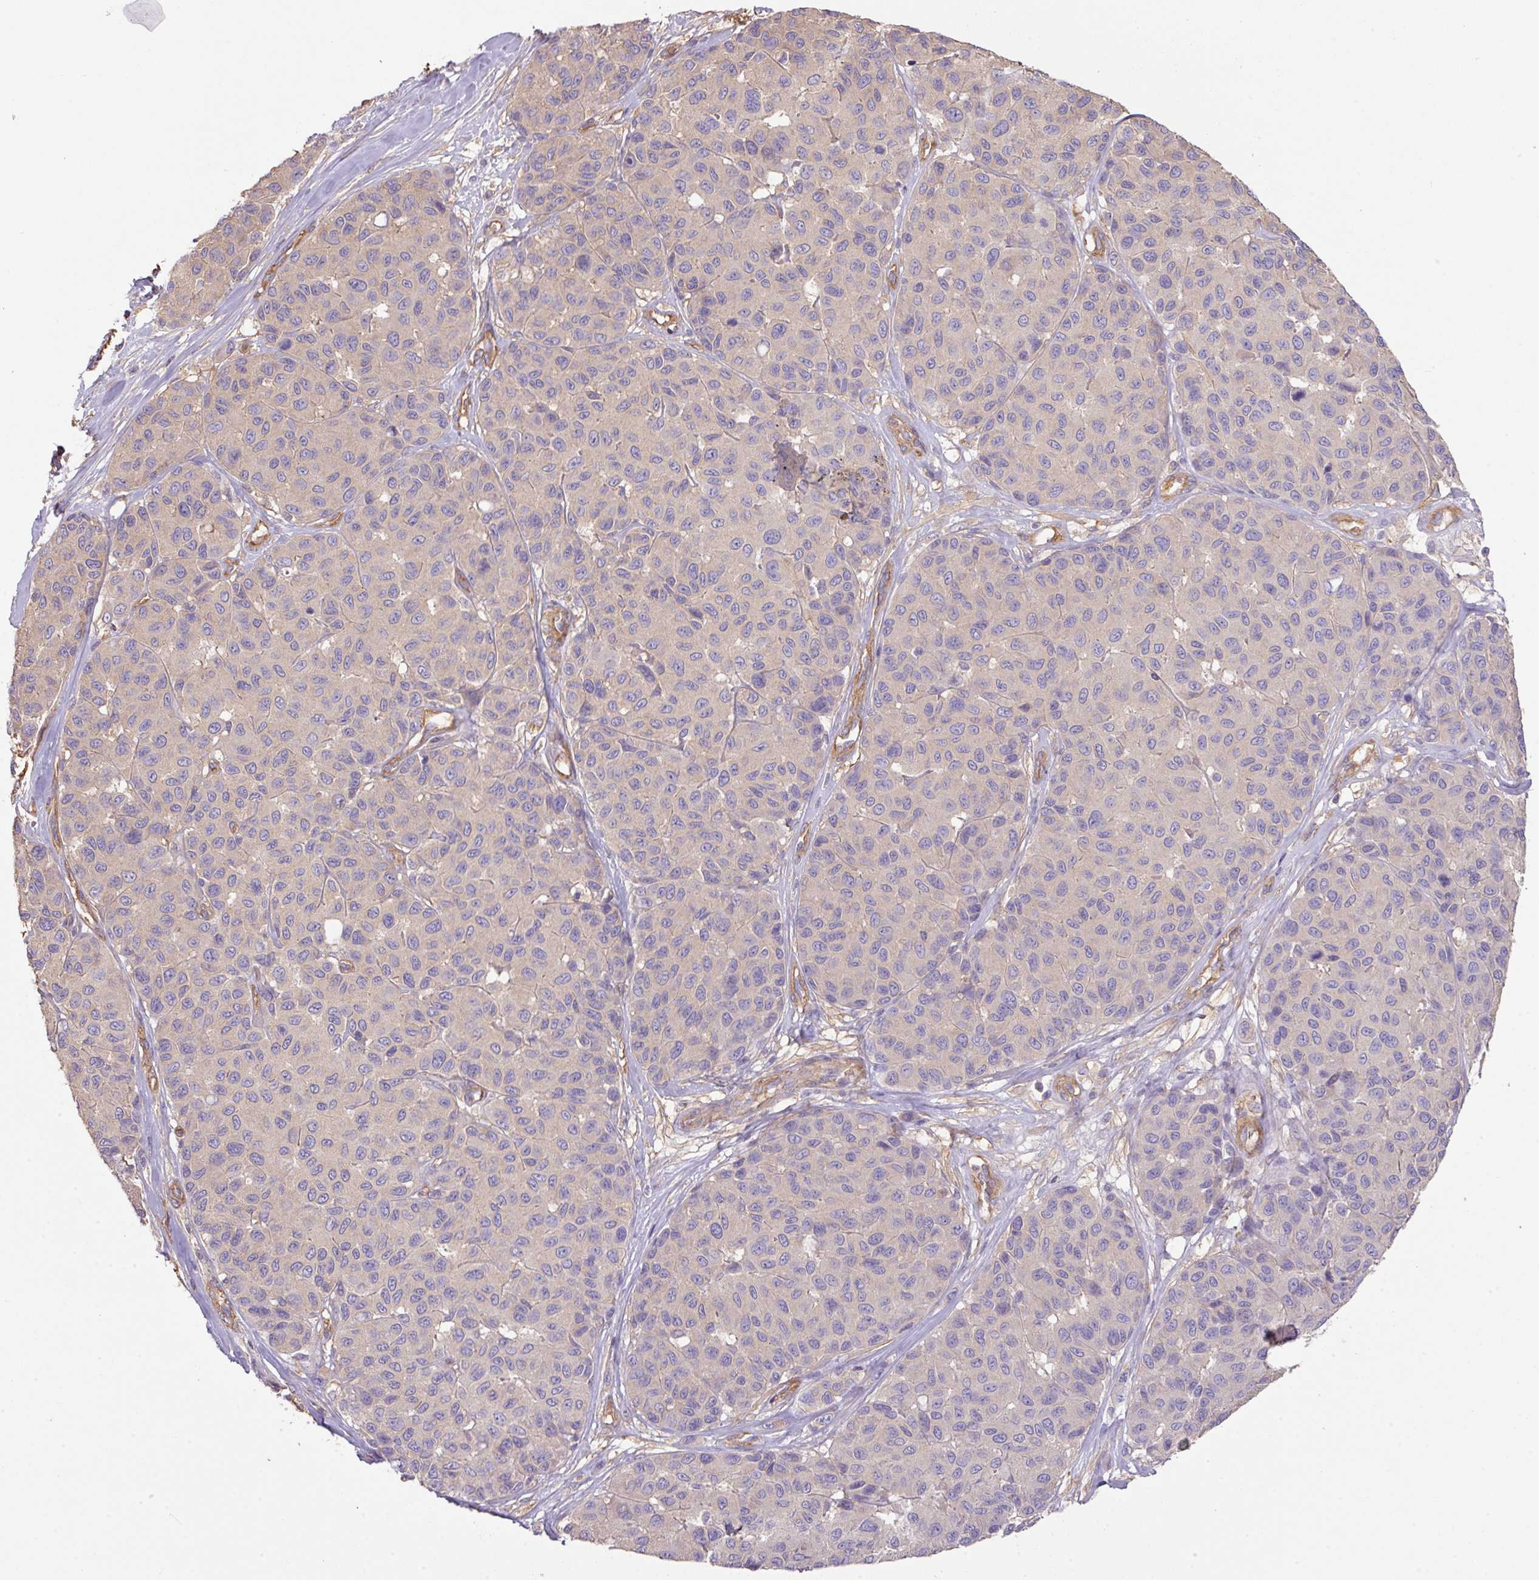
{"staining": {"intensity": "negative", "quantity": "none", "location": "none"}, "tissue": "melanoma", "cell_type": "Tumor cells", "image_type": "cancer", "snomed": [{"axis": "morphology", "description": "Malignant melanoma, NOS"}, {"axis": "topography", "description": "Skin"}], "caption": "This image is of melanoma stained with immunohistochemistry to label a protein in brown with the nuclei are counter-stained blue. There is no staining in tumor cells.", "gene": "CALML4", "patient": {"sex": "female", "age": 66}}